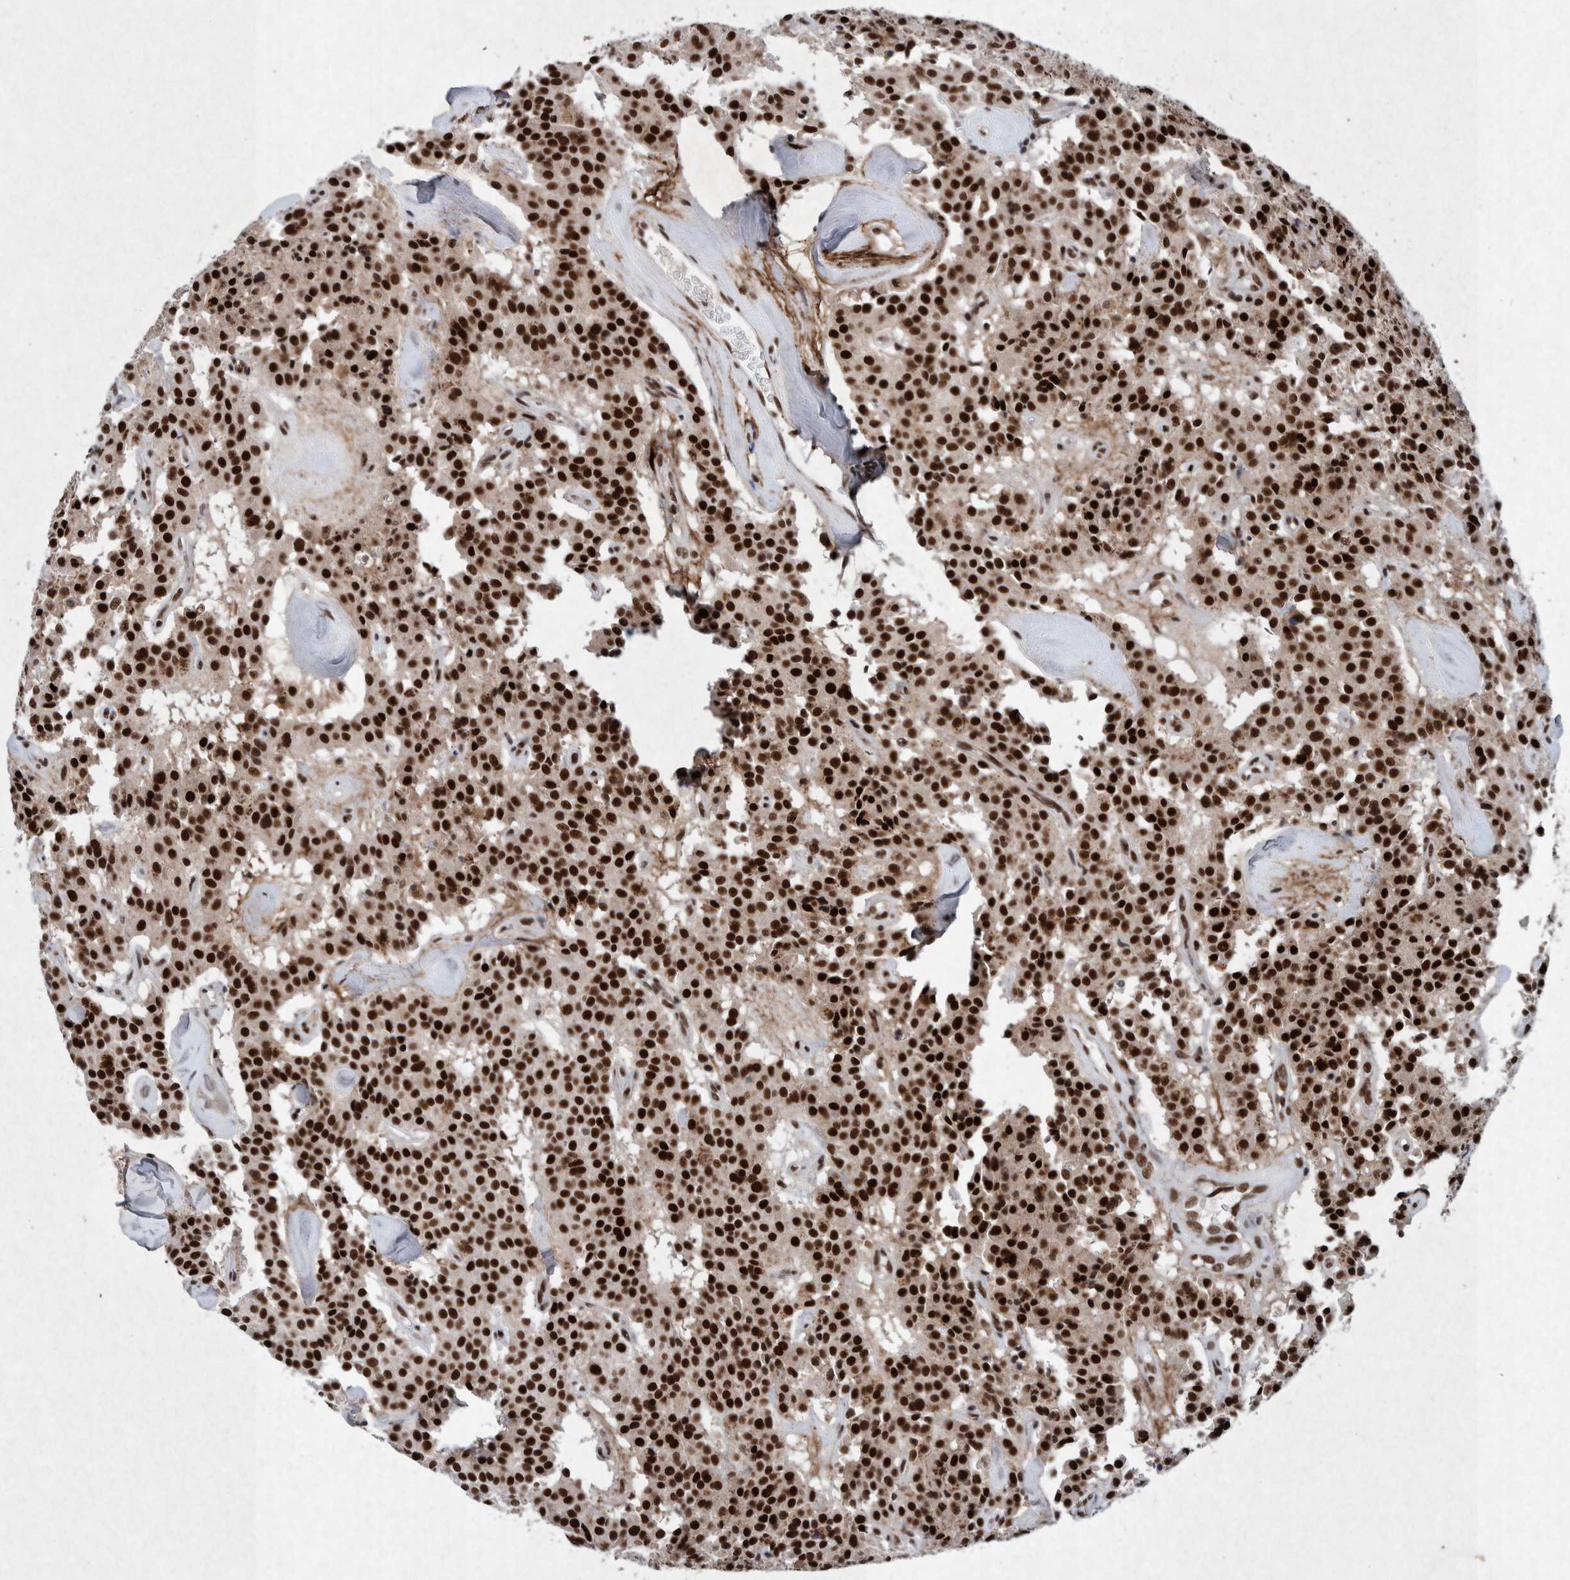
{"staining": {"intensity": "strong", "quantity": ">75%", "location": "nuclear"}, "tissue": "carcinoid", "cell_type": "Tumor cells", "image_type": "cancer", "snomed": [{"axis": "morphology", "description": "Carcinoid, malignant, NOS"}, {"axis": "topography", "description": "Lung"}], "caption": "Immunohistochemistry image of carcinoid stained for a protein (brown), which demonstrates high levels of strong nuclear expression in approximately >75% of tumor cells.", "gene": "TAF10", "patient": {"sex": "male", "age": 30}}